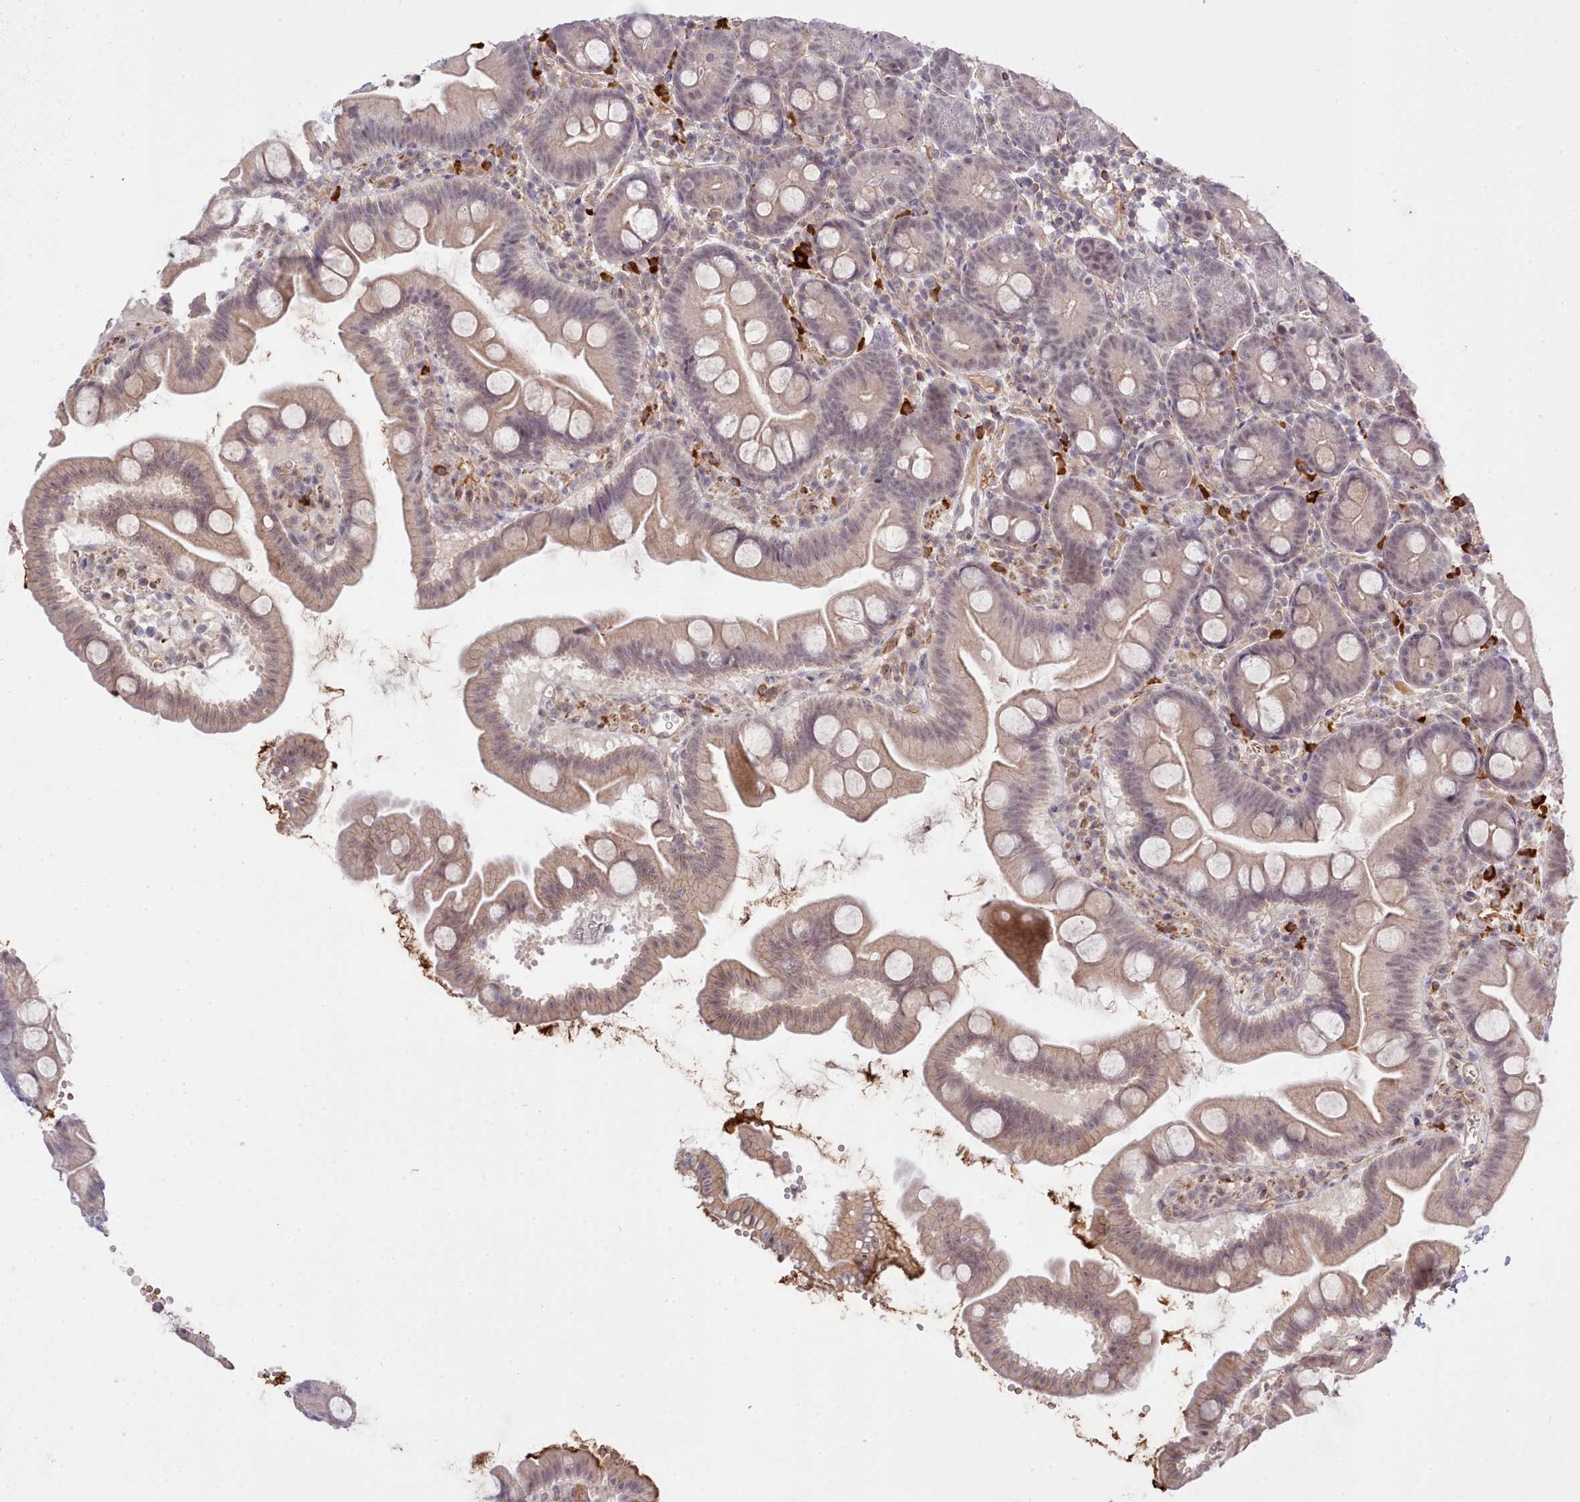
{"staining": {"intensity": "weak", "quantity": ">75%", "location": "cytoplasmic/membranous"}, "tissue": "small intestine", "cell_type": "Glandular cells", "image_type": "normal", "snomed": [{"axis": "morphology", "description": "Normal tissue, NOS"}, {"axis": "topography", "description": "Small intestine"}], "caption": "Small intestine stained with immunohistochemistry (IHC) exhibits weak cytoplasmic/membranous expression in about >75% of glandular cells. (DAB IHC, brown staining for protein, blue staining for nuclei).", "gene": "ZC3H13", "patient": {"sex": "female", "age": 68}}